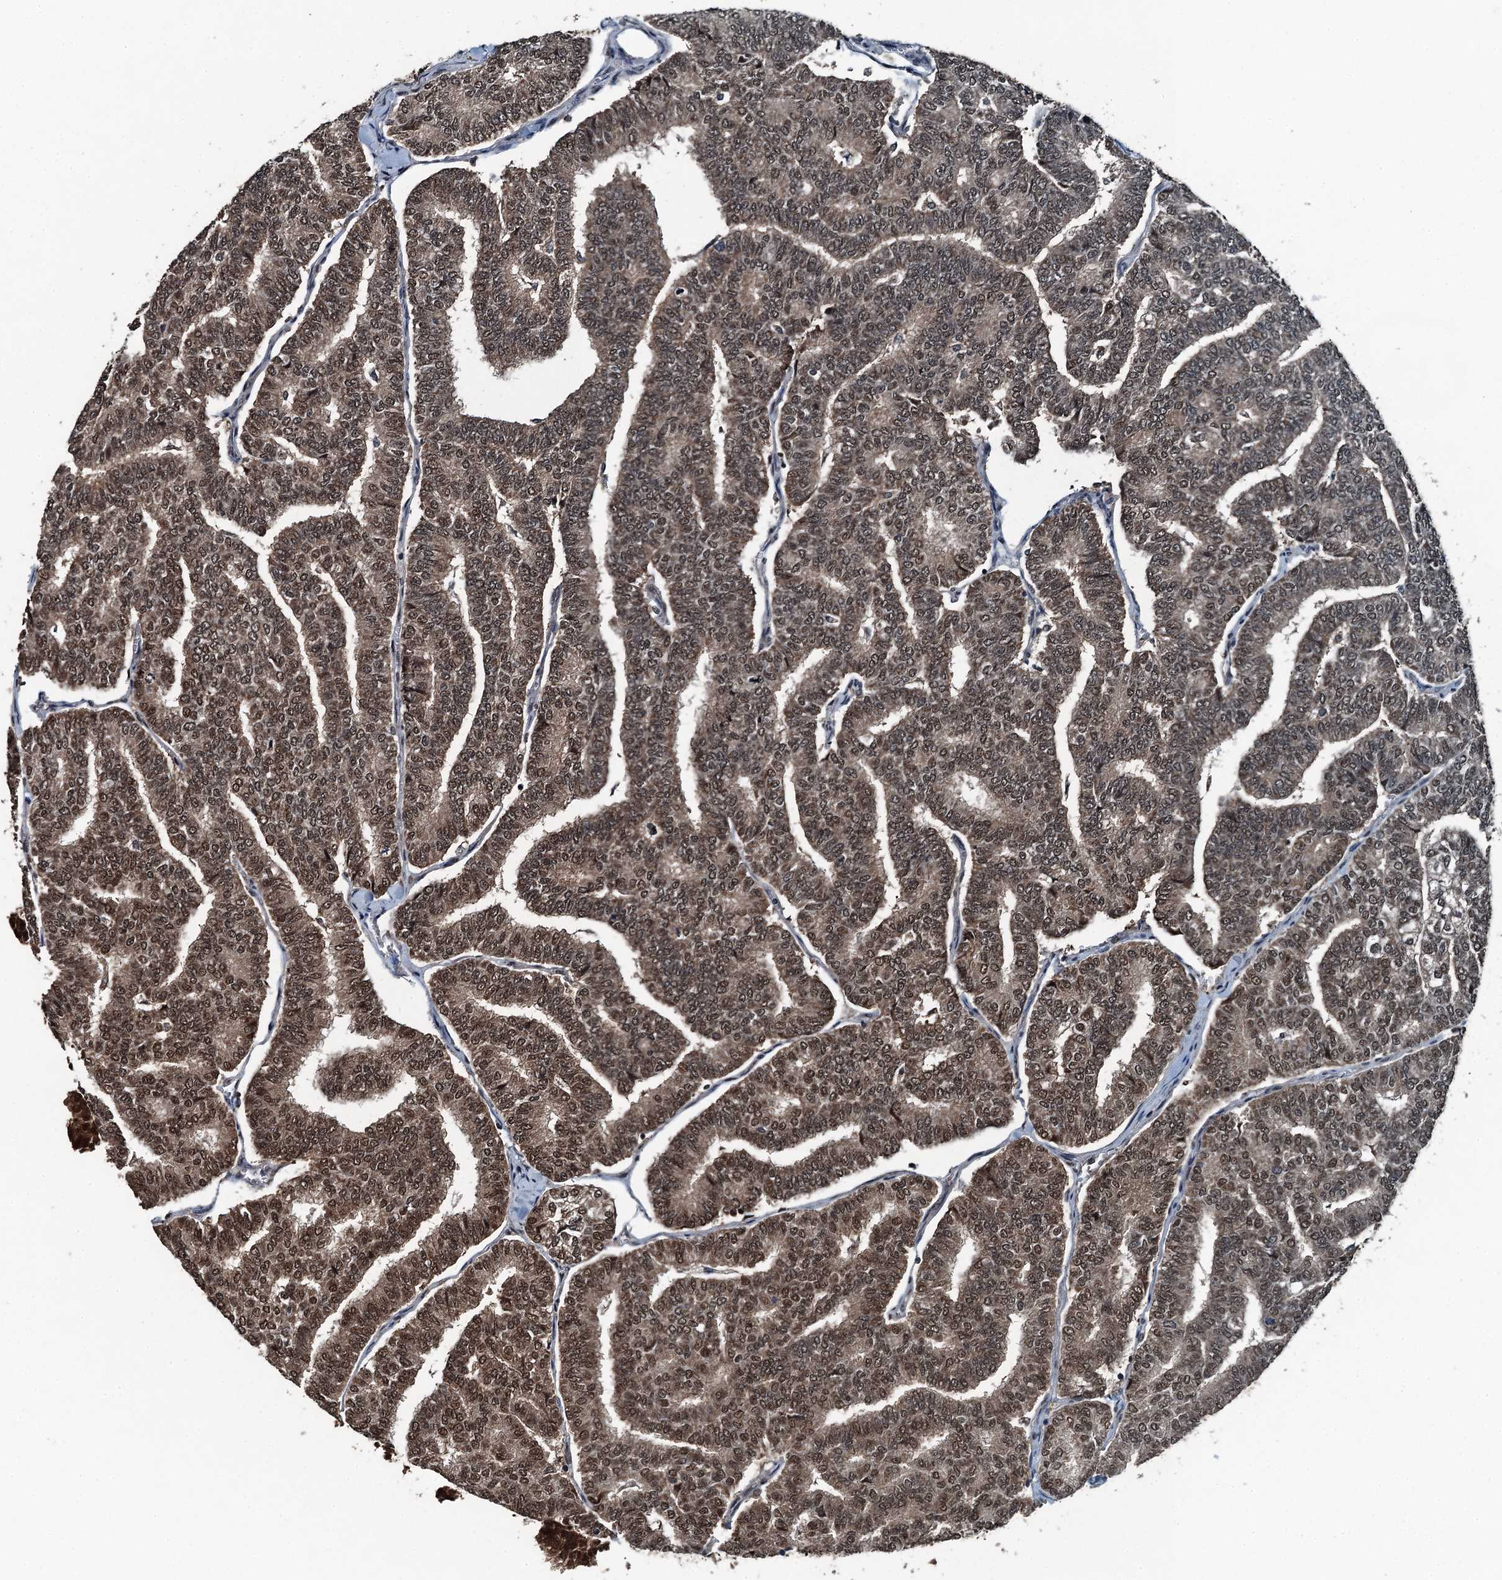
{"staining": {"intensity": "moderate", "quantity": ">75%", "location": "nuclear"}, "tissue": "thyroid cancer", "cell_type": "Tumor cells", "image_type": "cancer", "snomed": [{"axis": "morphology", "description": "Papillary adenocarcinoma, NOS"}, {"axis": "topography", "description": "Thyroid gland"}], "caption": "IHC histopathology image of neoplastic tissue: thyroid cancer stained using immunohistochemistry (IHC) displays medium levels of moderate protein expression localized specifically in the nuclear of tumor cells, appearing as a nuclear brown color.", "gene": "UBXN6", "patient": {"sex": "female", "age": 35}}